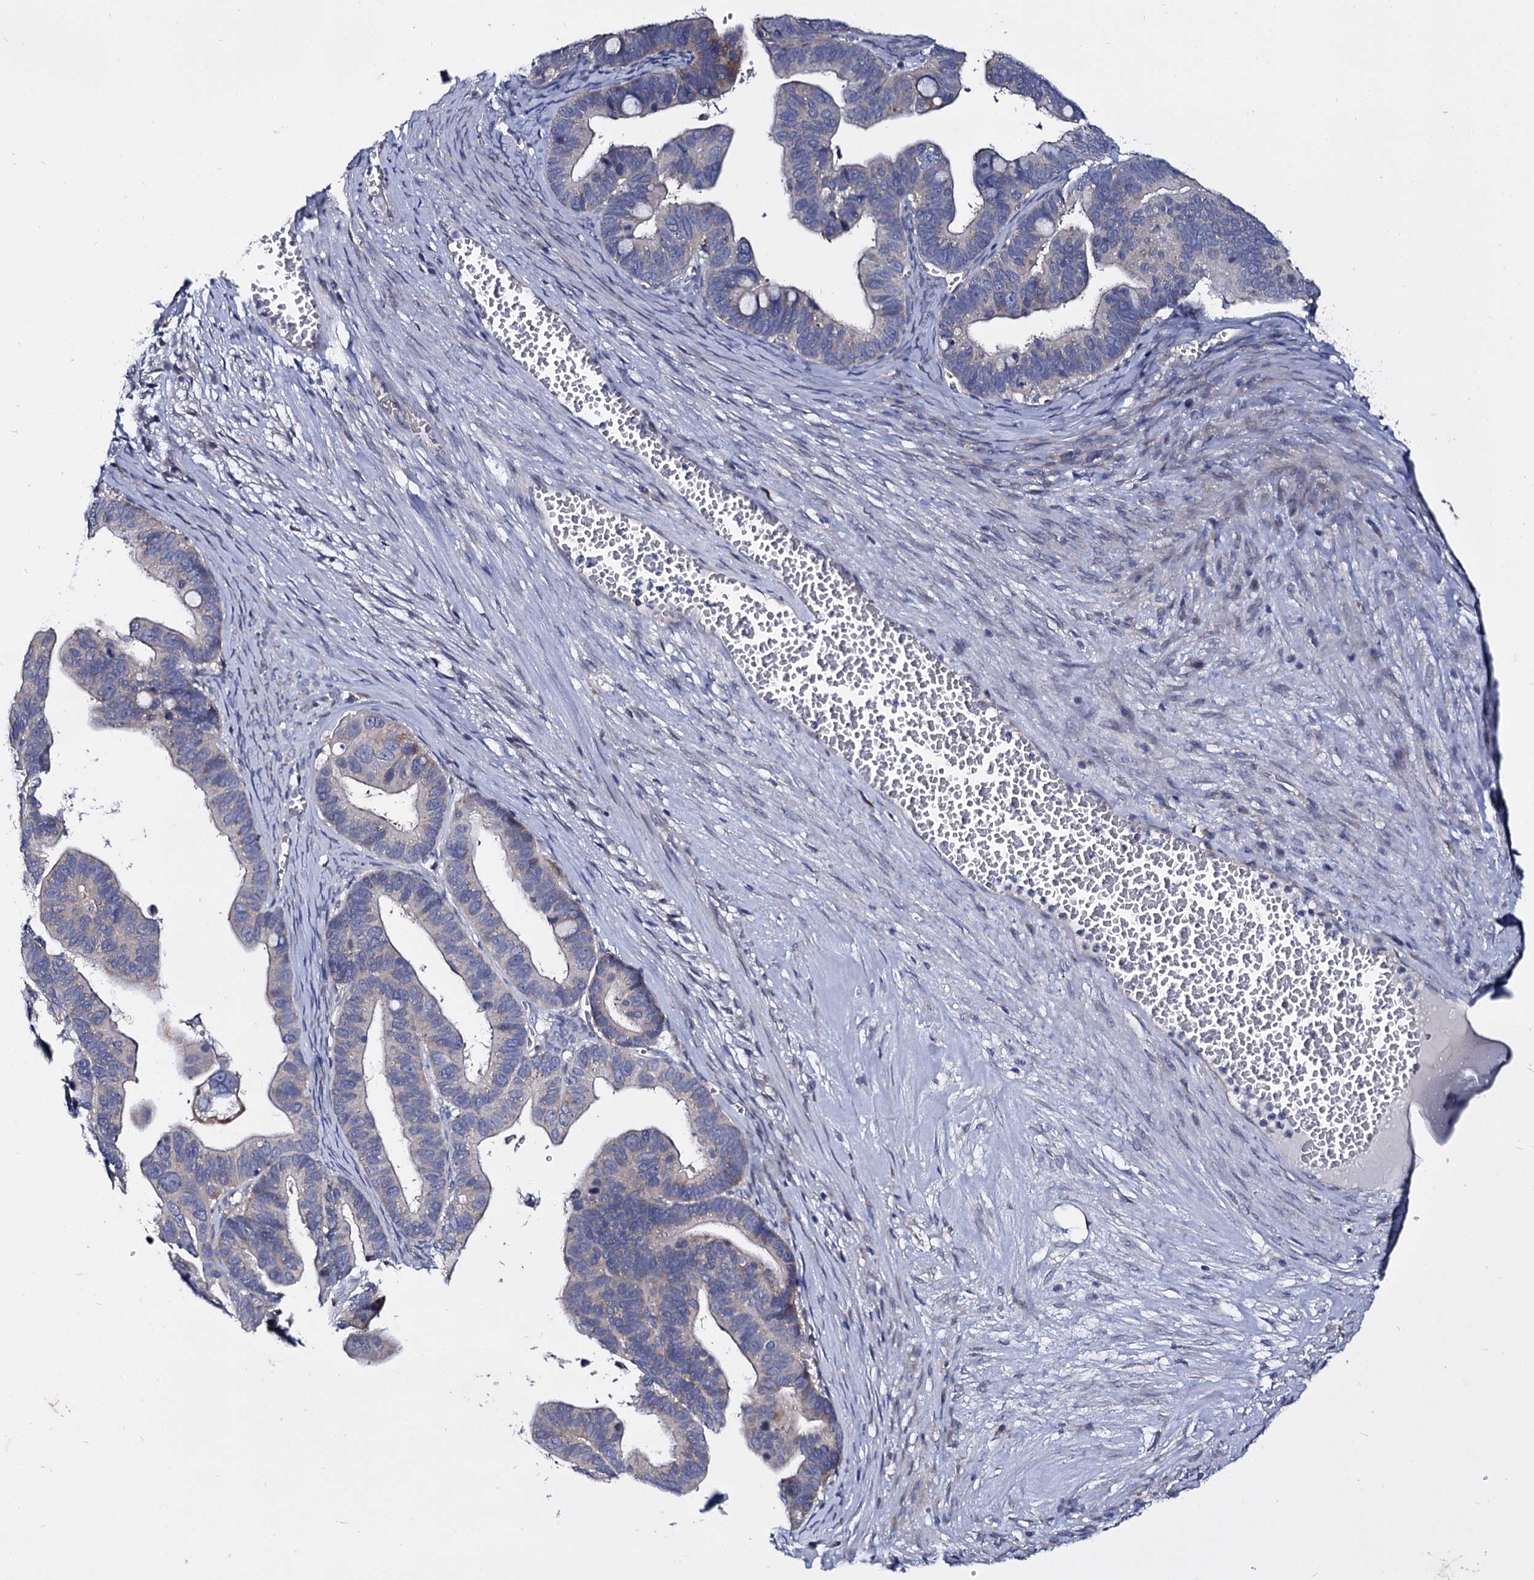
{"staining": {"intensity": "negative", "quantity": "none", "location": "none"}, "tissue": "ovarian cancer", "cell_type": "Tumor cells", "image_type": "cancer", "snomed": [{"axis": "morphology", "description": "Cystadenocarcinoma, serous, NOS"}, {"axis": "topography", "description": "Ovary"}], "caption": "Immunohistochemistry of human ovarian cancer displays no positivity in tumor cells. Brightfield microscopy of IHC stained with DAB (3,3'-diaminobenzidine) (brown) and hematoxylin (blue), captured at high magnification.", "gene": "PANX2", "patient": {"sex": "female", "age": 56}}